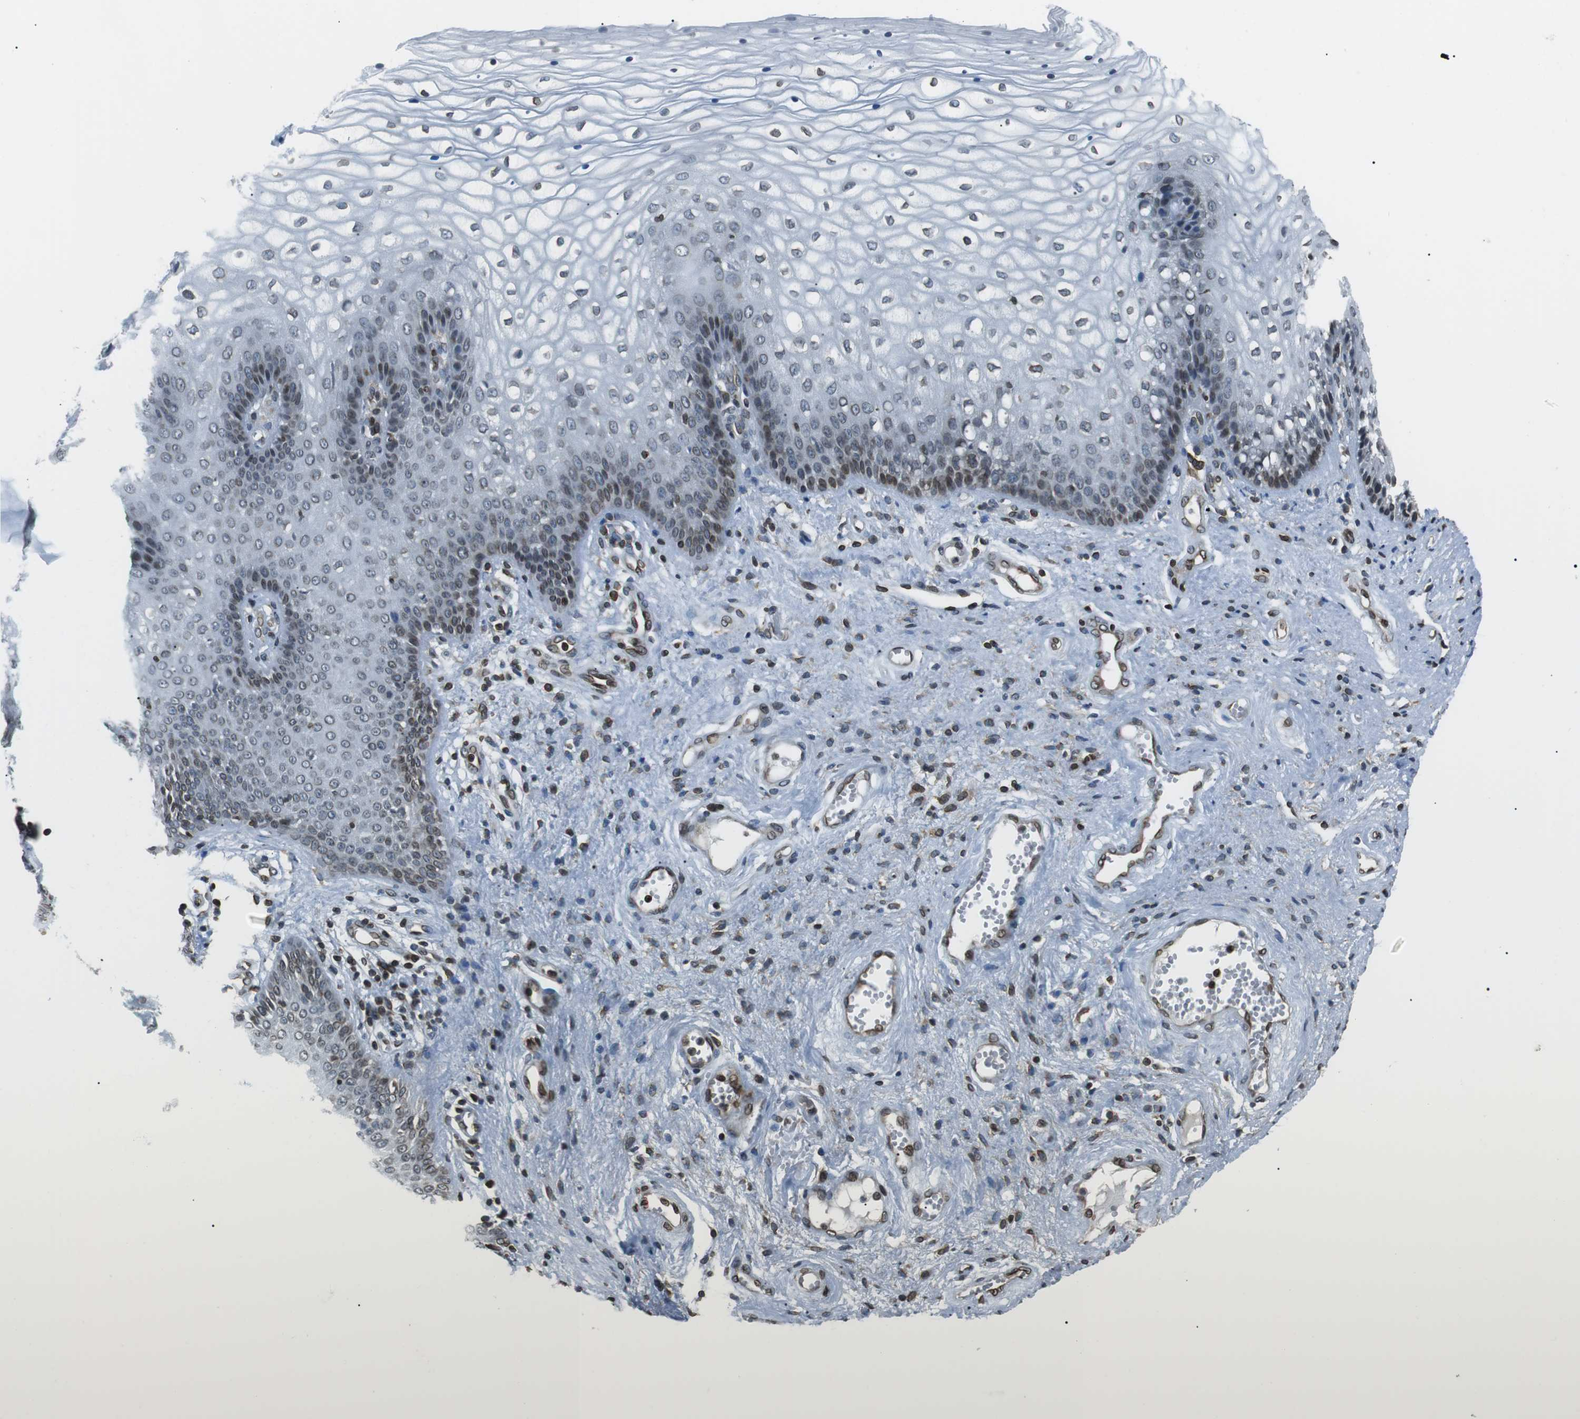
{"staining": {"intensity": "strong", "quantity": "<25%", "location": "cytoplasmic/membranous,nuclear"}, "tissue": "vagina", "cell_type": "Squamous epithelial cells", "image_type": "normal", "snomed": [{"axis": "morphology", "description": "Normal tissue, NOS"}, {"axis": "topography", "description": "Vagina"}], "caption": "High-magnification brightfield microscopy of unremarkable vagina stained with DAB (brown) and counterstained with hematoxylin (blue). squamous epithelial cells exhibit strong cytoplasmic/membranous,nuclear expression is appreciated in approximately<25% of cells. Using DAB (3,3'-diaminobenzidine) (brown) and hematoxylin (blue) stains, captured at high magnification using brightfield microscopy.", "gene": "TMX4", "patient": {"sex": "female", "age": 34}}